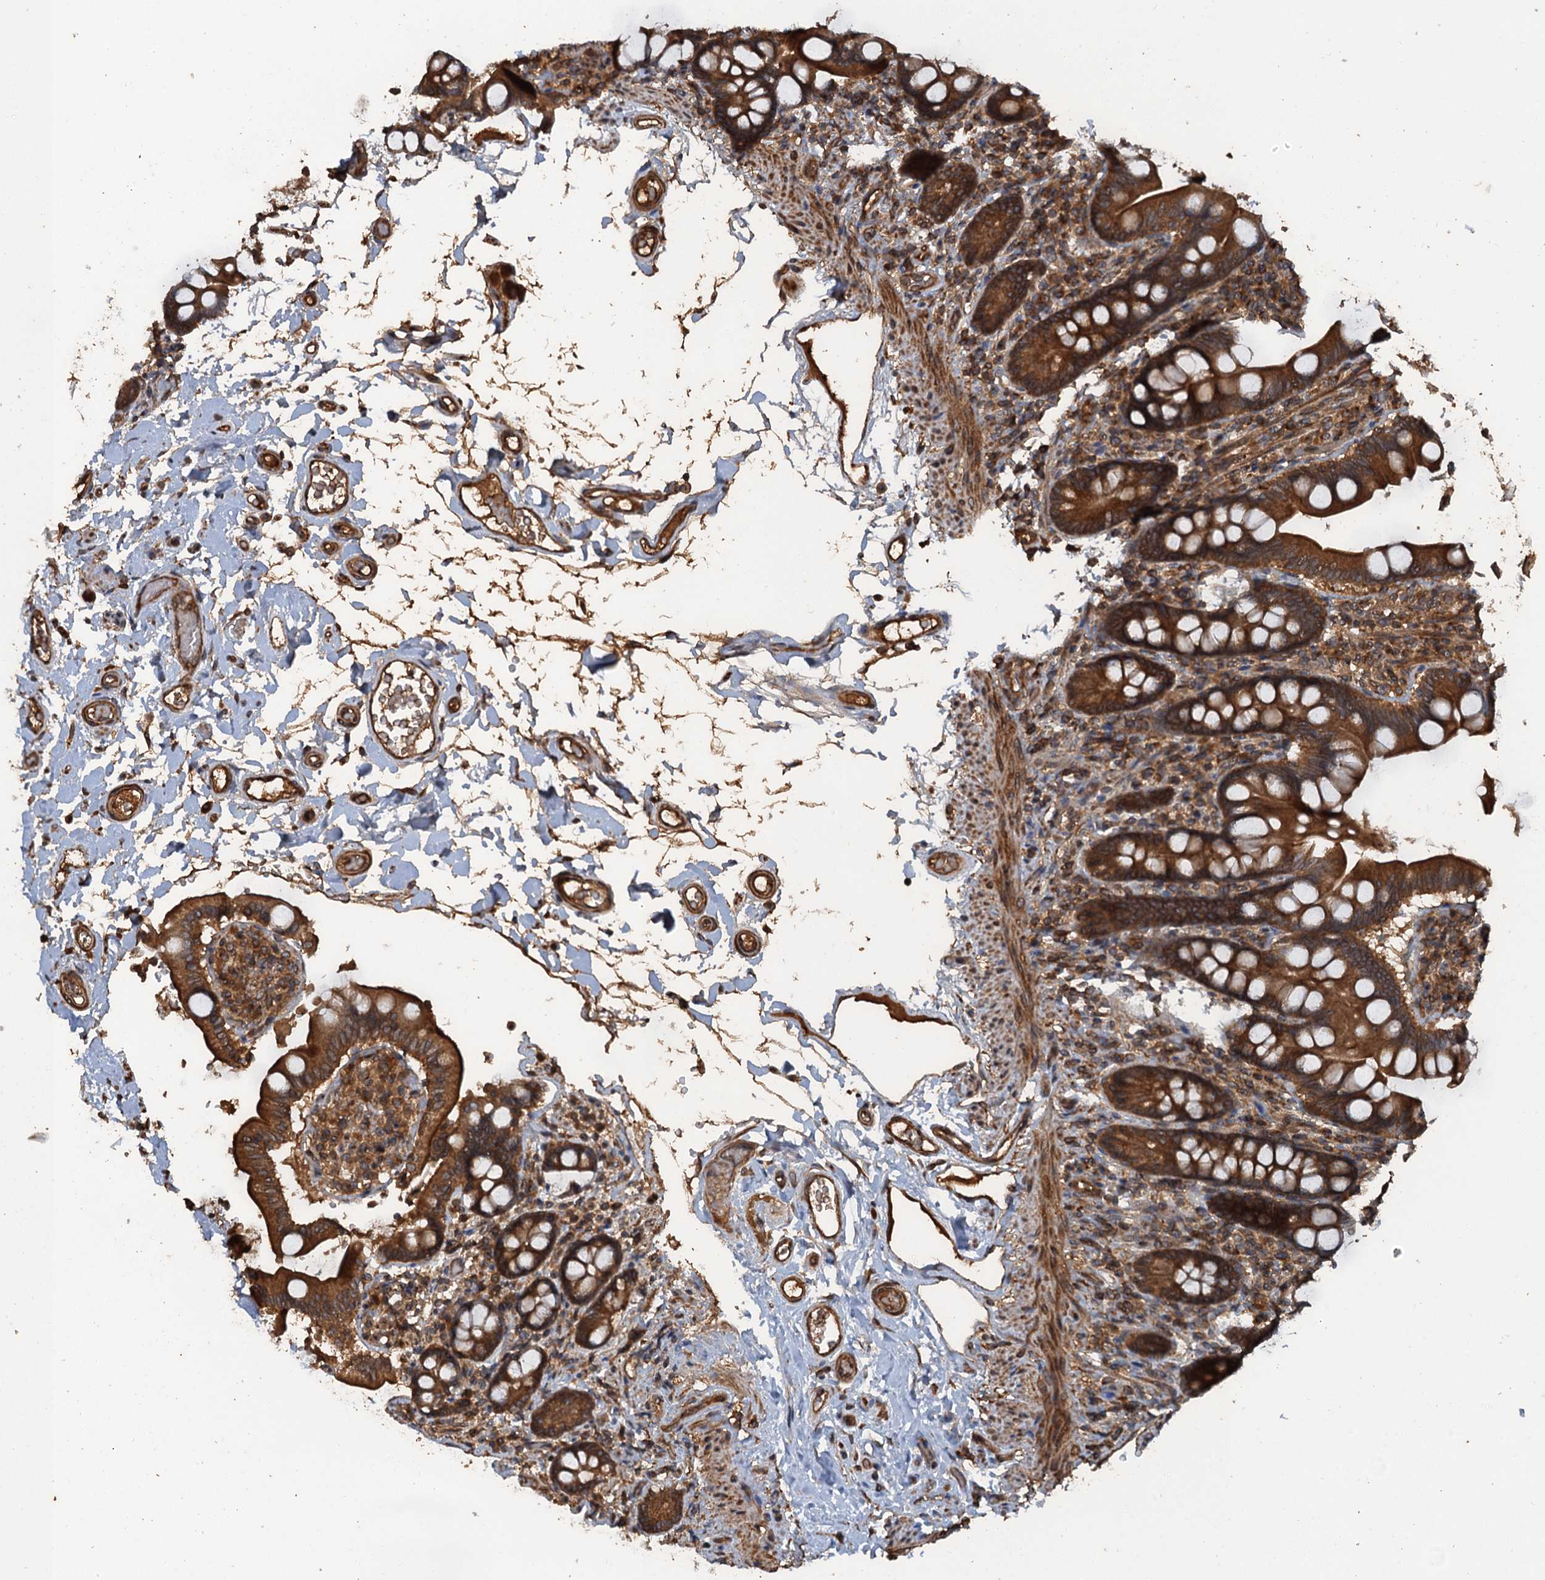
{"staining": {"intensity": "strong", "quantity": ">75%", "location": "cytoplasmic/membranous"}, "tissue": "small intestine", "cell_type": "Glandular cells", "image_type": "normal", "snomed": [{"axis": "morphology", "description": "Normal tissue, NOS"}, {"axis": "topography", "description": "Small intestine"}], "caption": "Immunohistochemical staining of benign small intestine shows high levels of strong cytoplasmic/membranous expression in approximately >75% of glandular cells. The protein of interest is stained brown, and the nuclei are stained in blue (DAB (3,3'-diaminobenzidine) IHC with brightfield microscopy, high magnification).", "gene": "GLE1", "patient": {"sex": "female", "age": 64}}